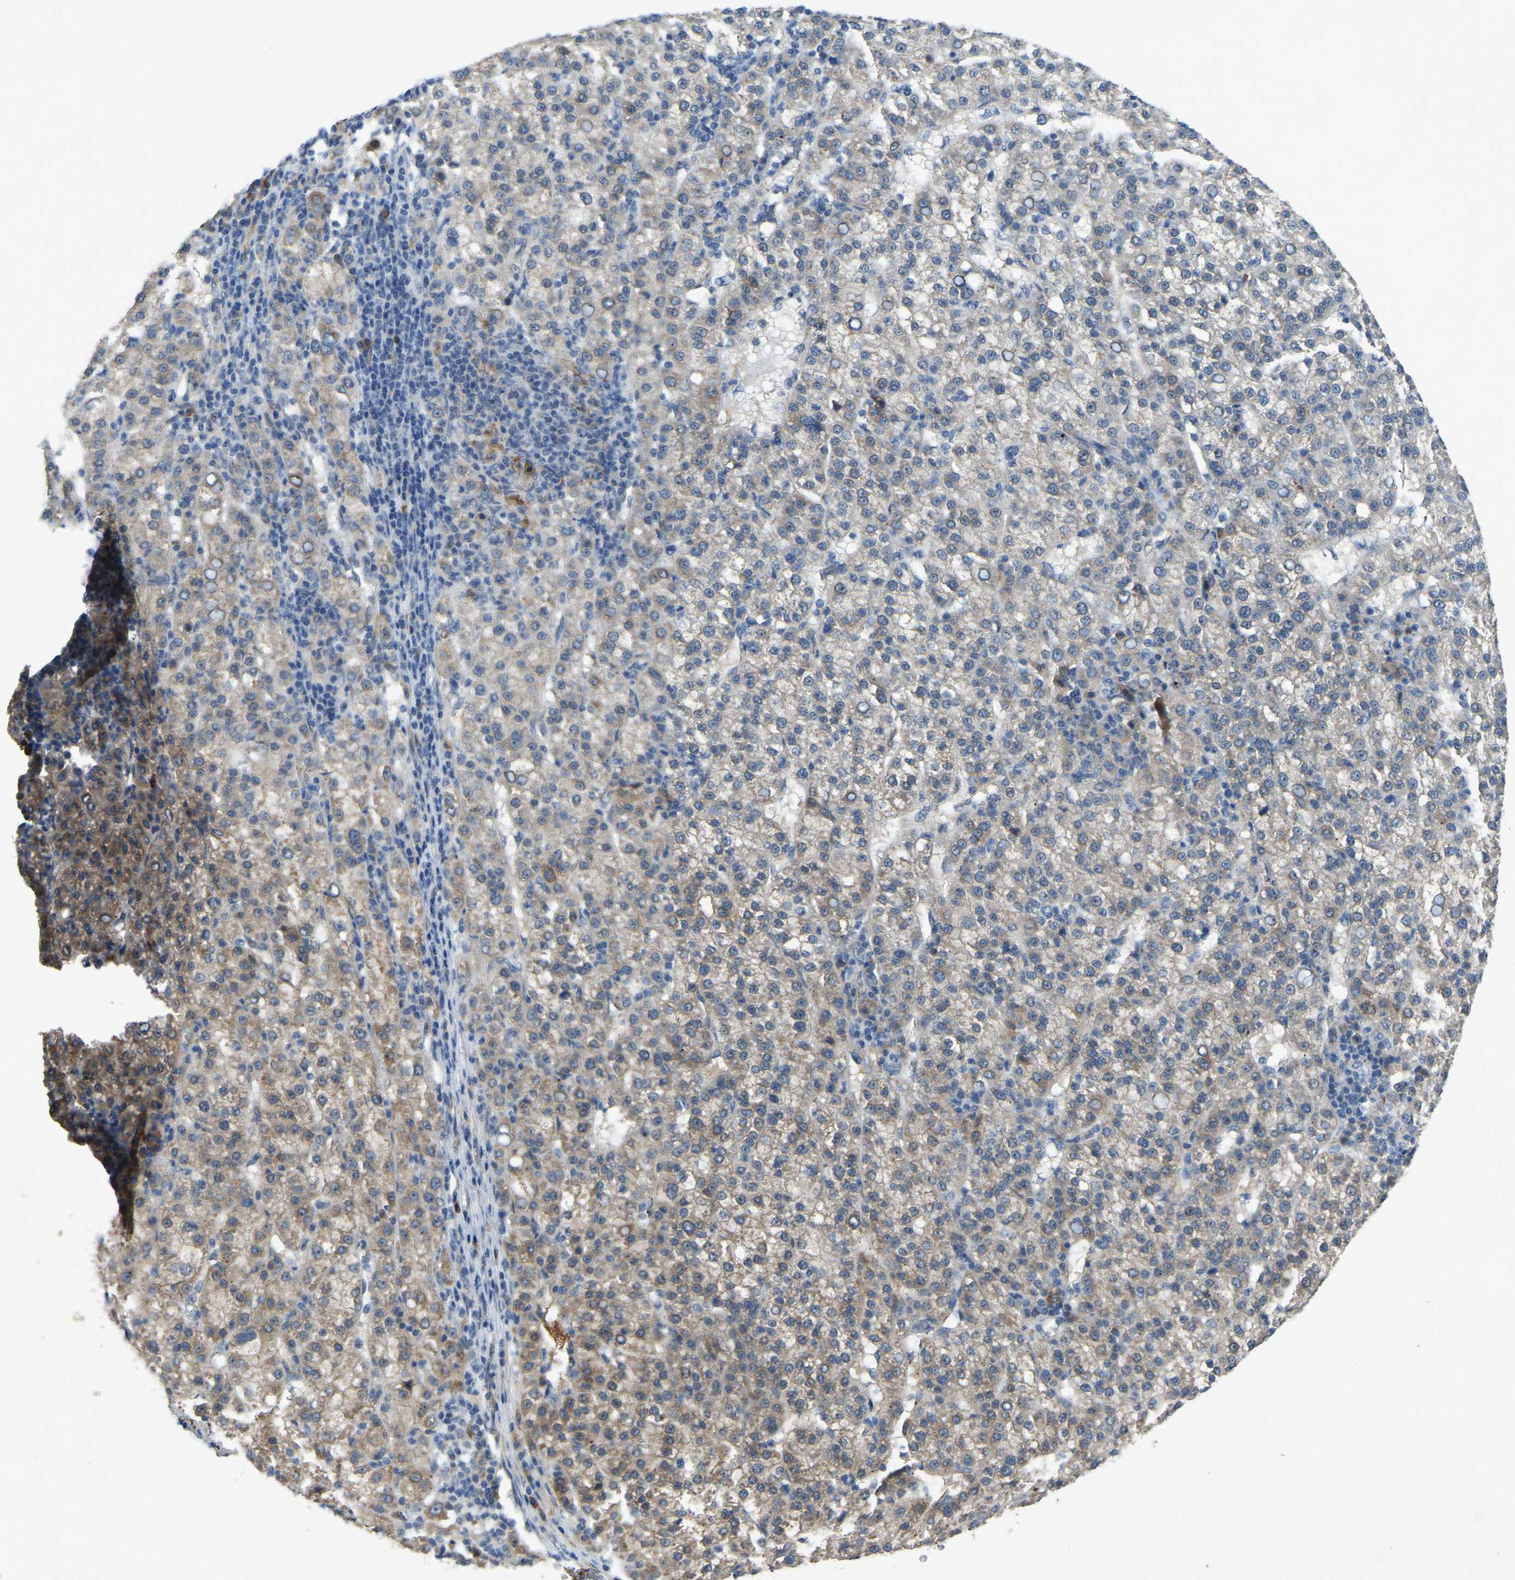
{"staining": {"intensity": "negative", "quantity": "none", "location": "none"}, "tissue": "liver cancer", "cell_type": "Tumor cells", "image_type": "cancer", "snomed": [{"axis": "morphology", "description": "Carcinoma, Hepatocellular, NOS"}, {"axis": "topography", "description": "Liver"}], "caption": "An immunohistochemistry (IHC) image of liver cancer is shown. There is no staining in tumor cells of liver cancer.", "gene": "FHIT", "patient": {"sex": "female", "age": 58}}